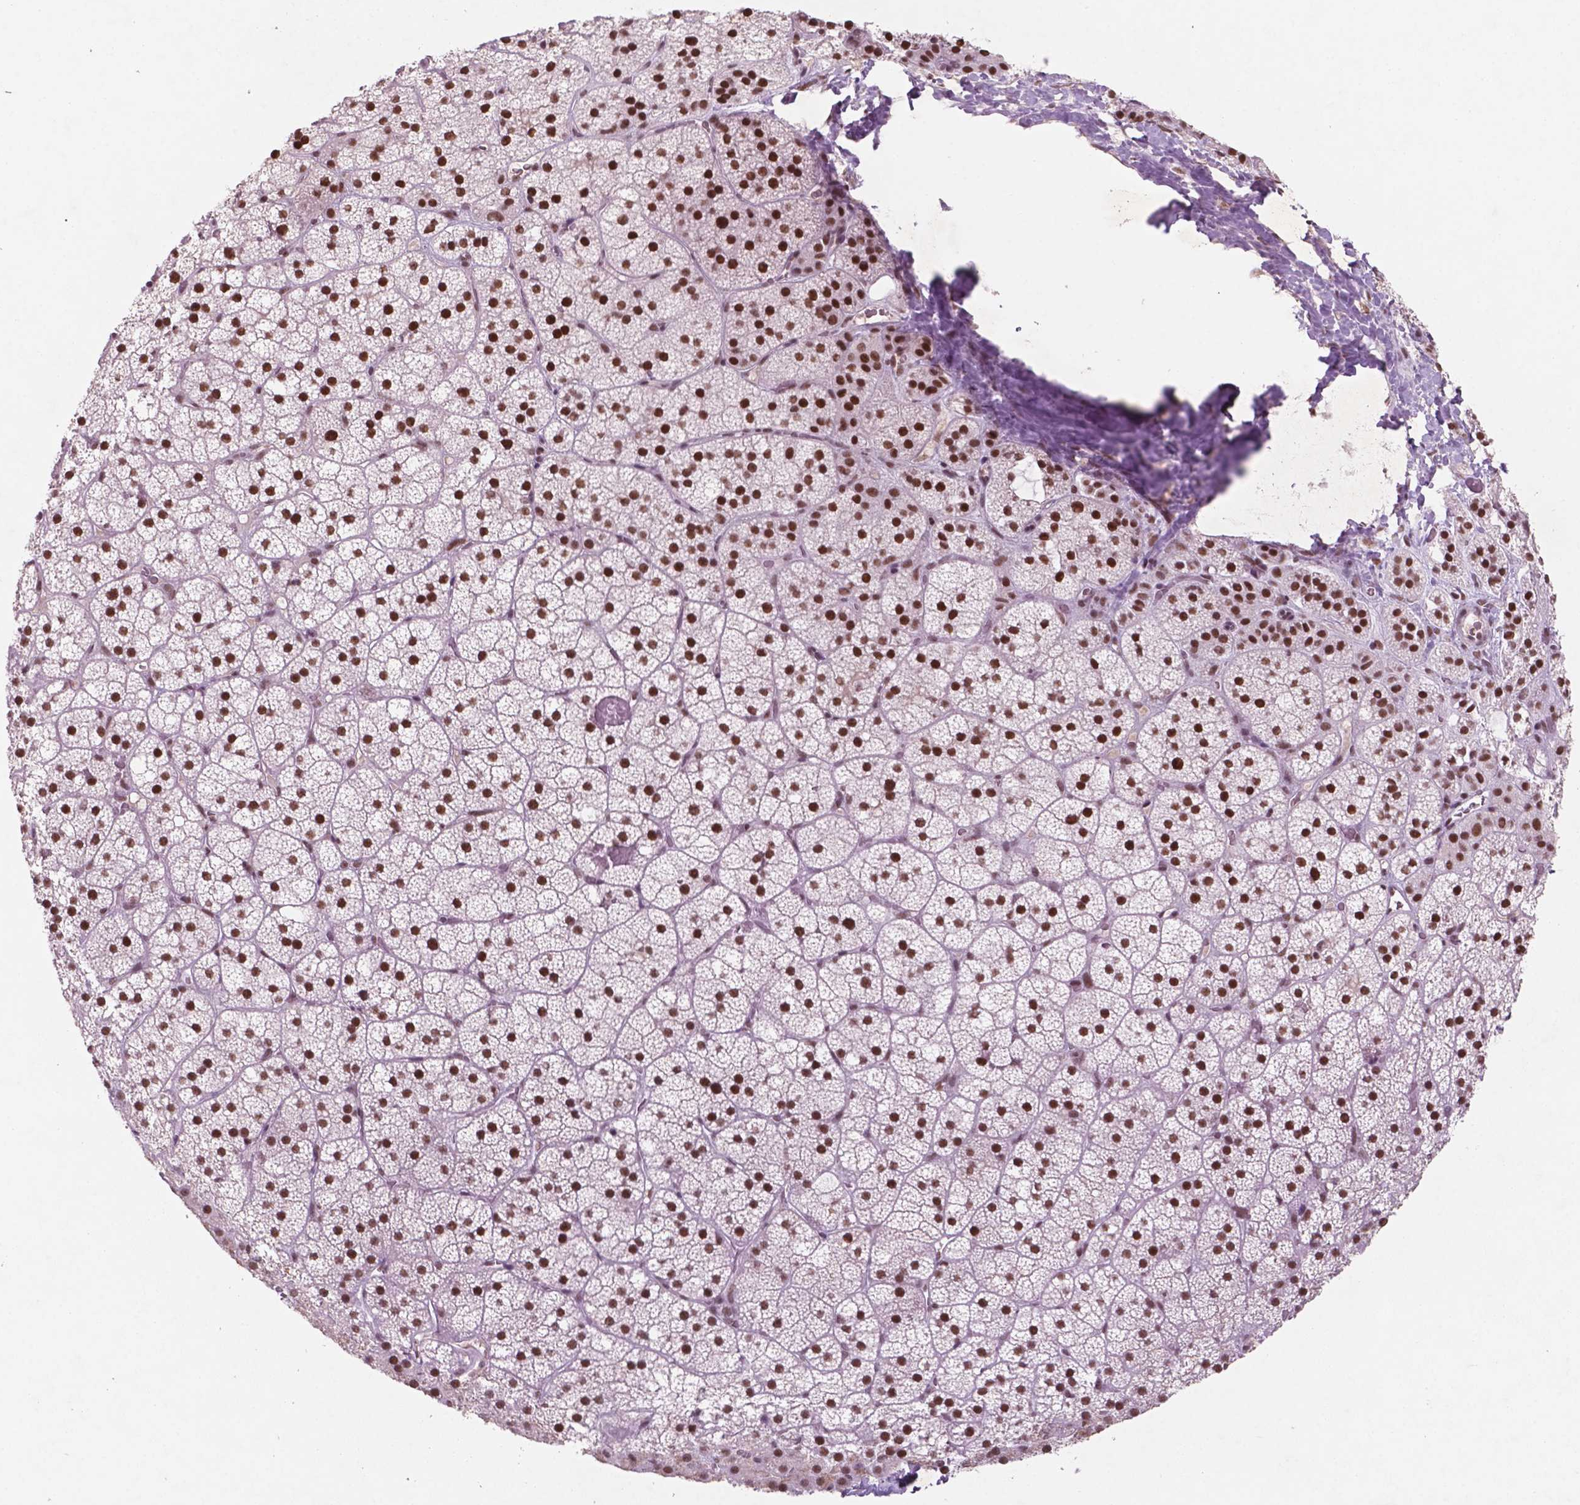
{"staining": {"intensity": "moderate", "quantity": ">75%", "location": "nuclear"}, "tissue": "adrenal gland", "cell_type": "Glandular cells", "image_type": "normal", "snomed": [{"axis": "morphology", "description": "Normal tissue, NOS"}, {"axis": "topography", "description": "Adrenal gland"}], "caption": "Protein expression analysis of benign adrenal gland shows moderate nuclear expression in approximately >75% of glandular cells. Using DAB (brown) and hematoxylin (blue) stains, captured at high magnification using brightfield microscopy.", "gene": "CTR9", "patient": {"sex": "male", "age": 53}}